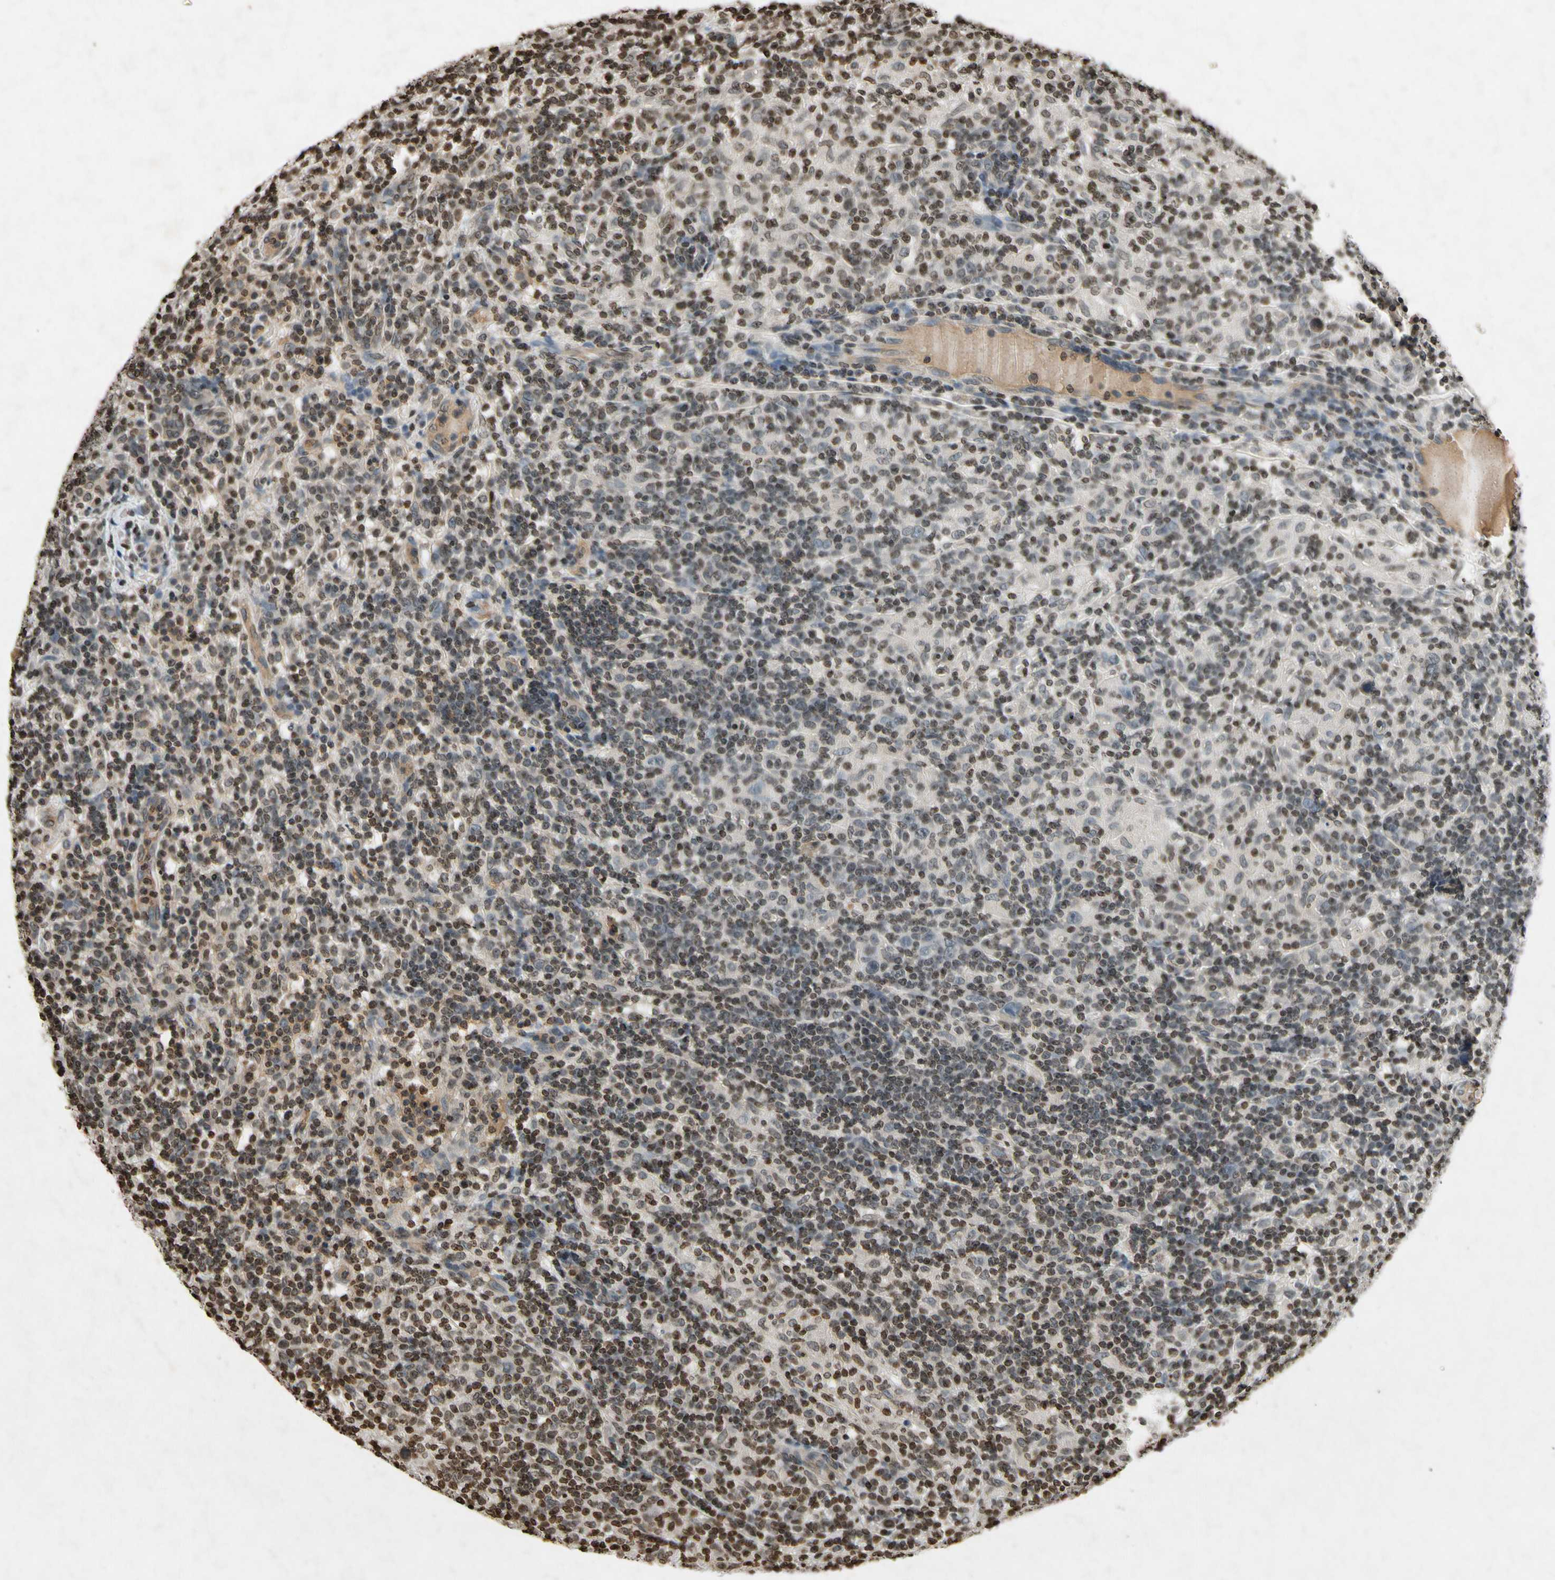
{"staining": {"intensity": "weak", "quantity": ">75%", "location": "nuclear"}, "tissue": "lymphoma", "cell_type": "Tumor cells", "image_type": "cancer", "snomed": [{"axis": "morphology", "description": "Hodgkin's disease, NOS"}, {"axis": "topography", "description": "Lymph node"}], "caption": "A brown stain labels weak nuclear staining of a protein in lymphoma tumor cells. The protein is stained brown, and the nuclei are stained in blue (DAB IHC with brightfield microscopy, high magnification).", "gene": "HOXB3", "patient": {"sex": "male", "age": 70}}